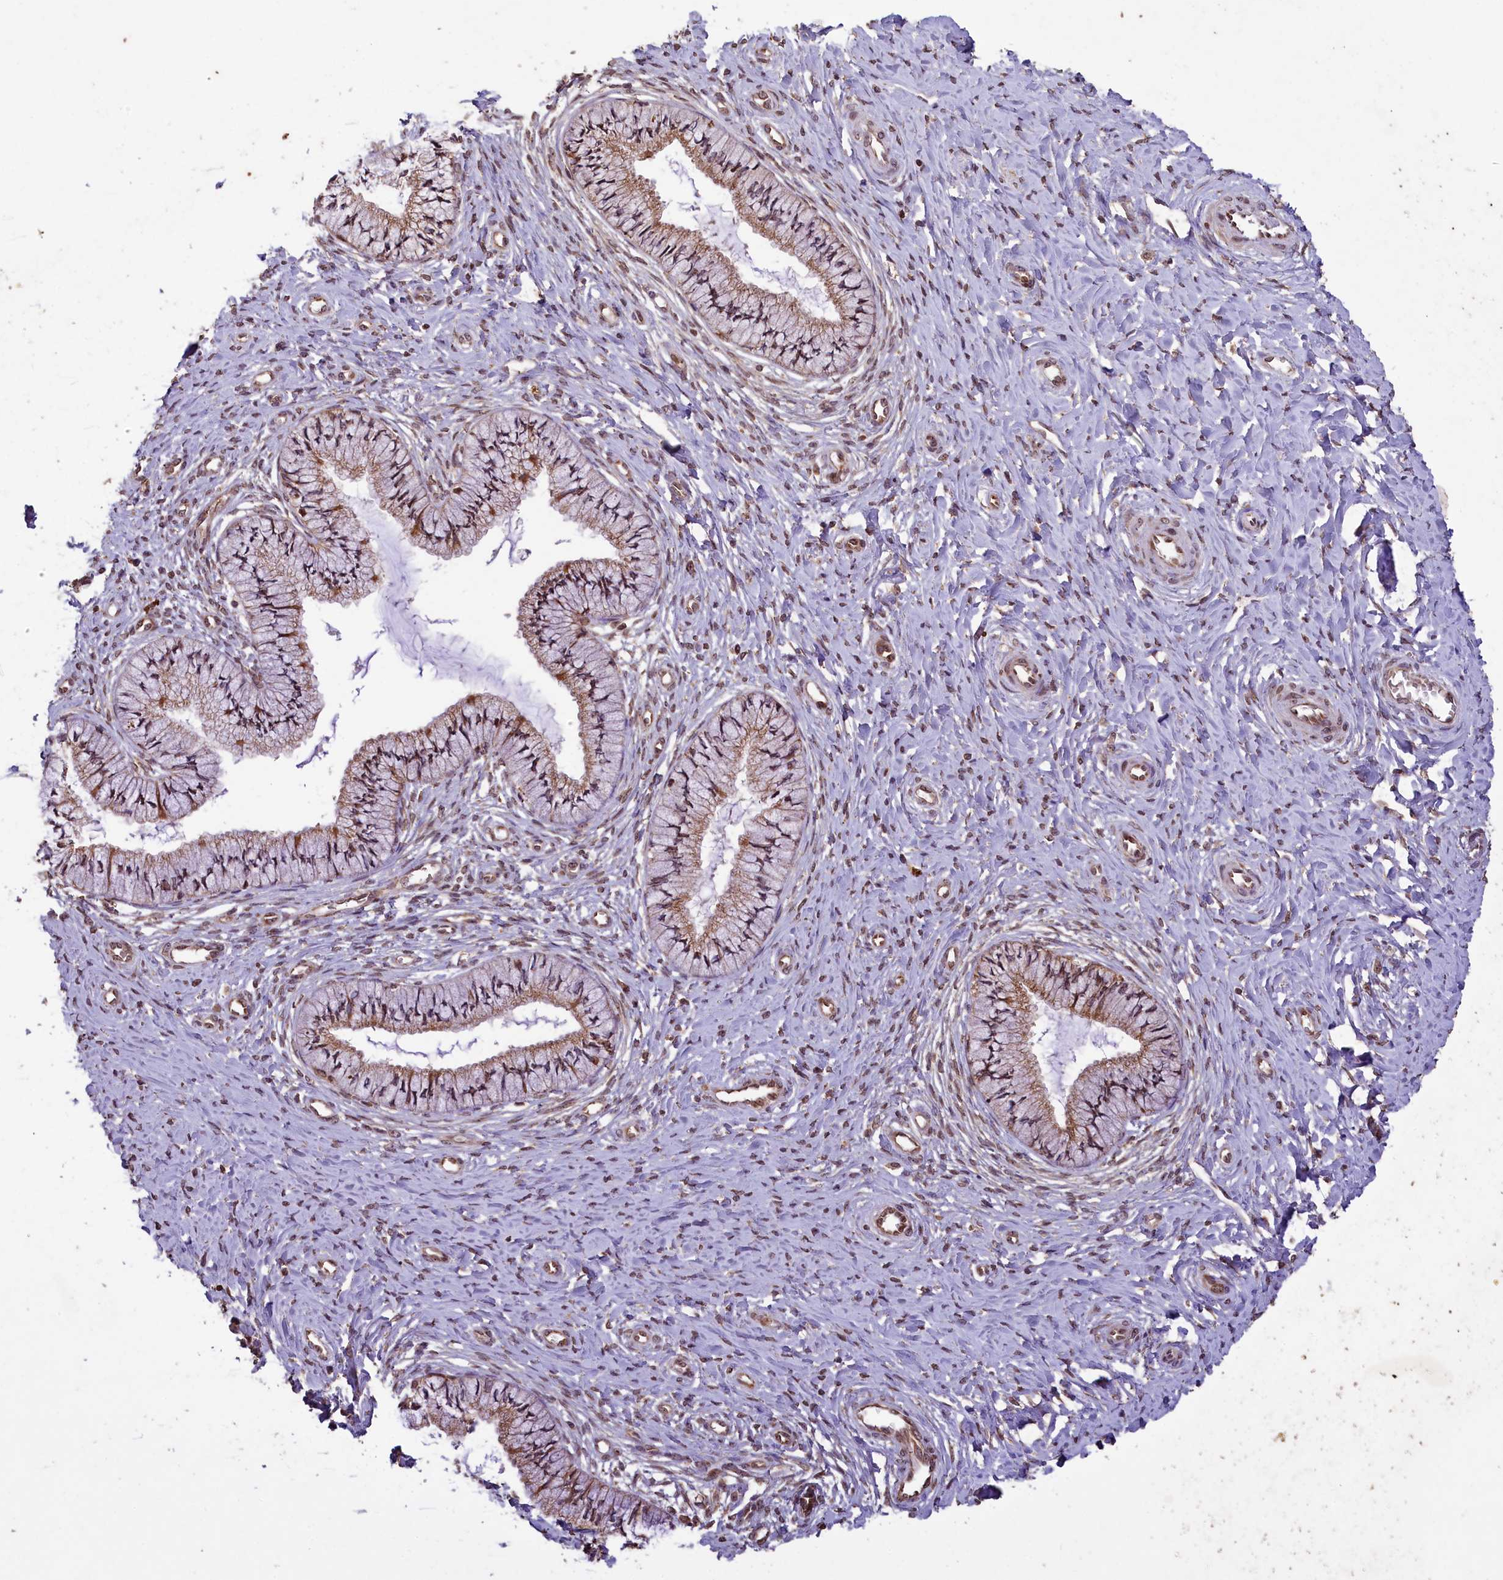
{"staining": {"intensity": "moderate", "quantity": "25%-75%", "location": "cytoplasmic/membranous"}, "tissue": "cervix", "cell_type": "Glandular cells", "image_type": "normal", "snomed": [{"axis": "morphology", "description": "Normal tissue, NOS"}, {"axis": "topography", "description": "Cervix"}], "caption": "A medium amount of moderate cytoplasmic/membranous expression is present in approximately 25%-75% of glandular cells in normal cervix.", "gene": "LARP4", "patient": {"sex": "female", "age": 36}}